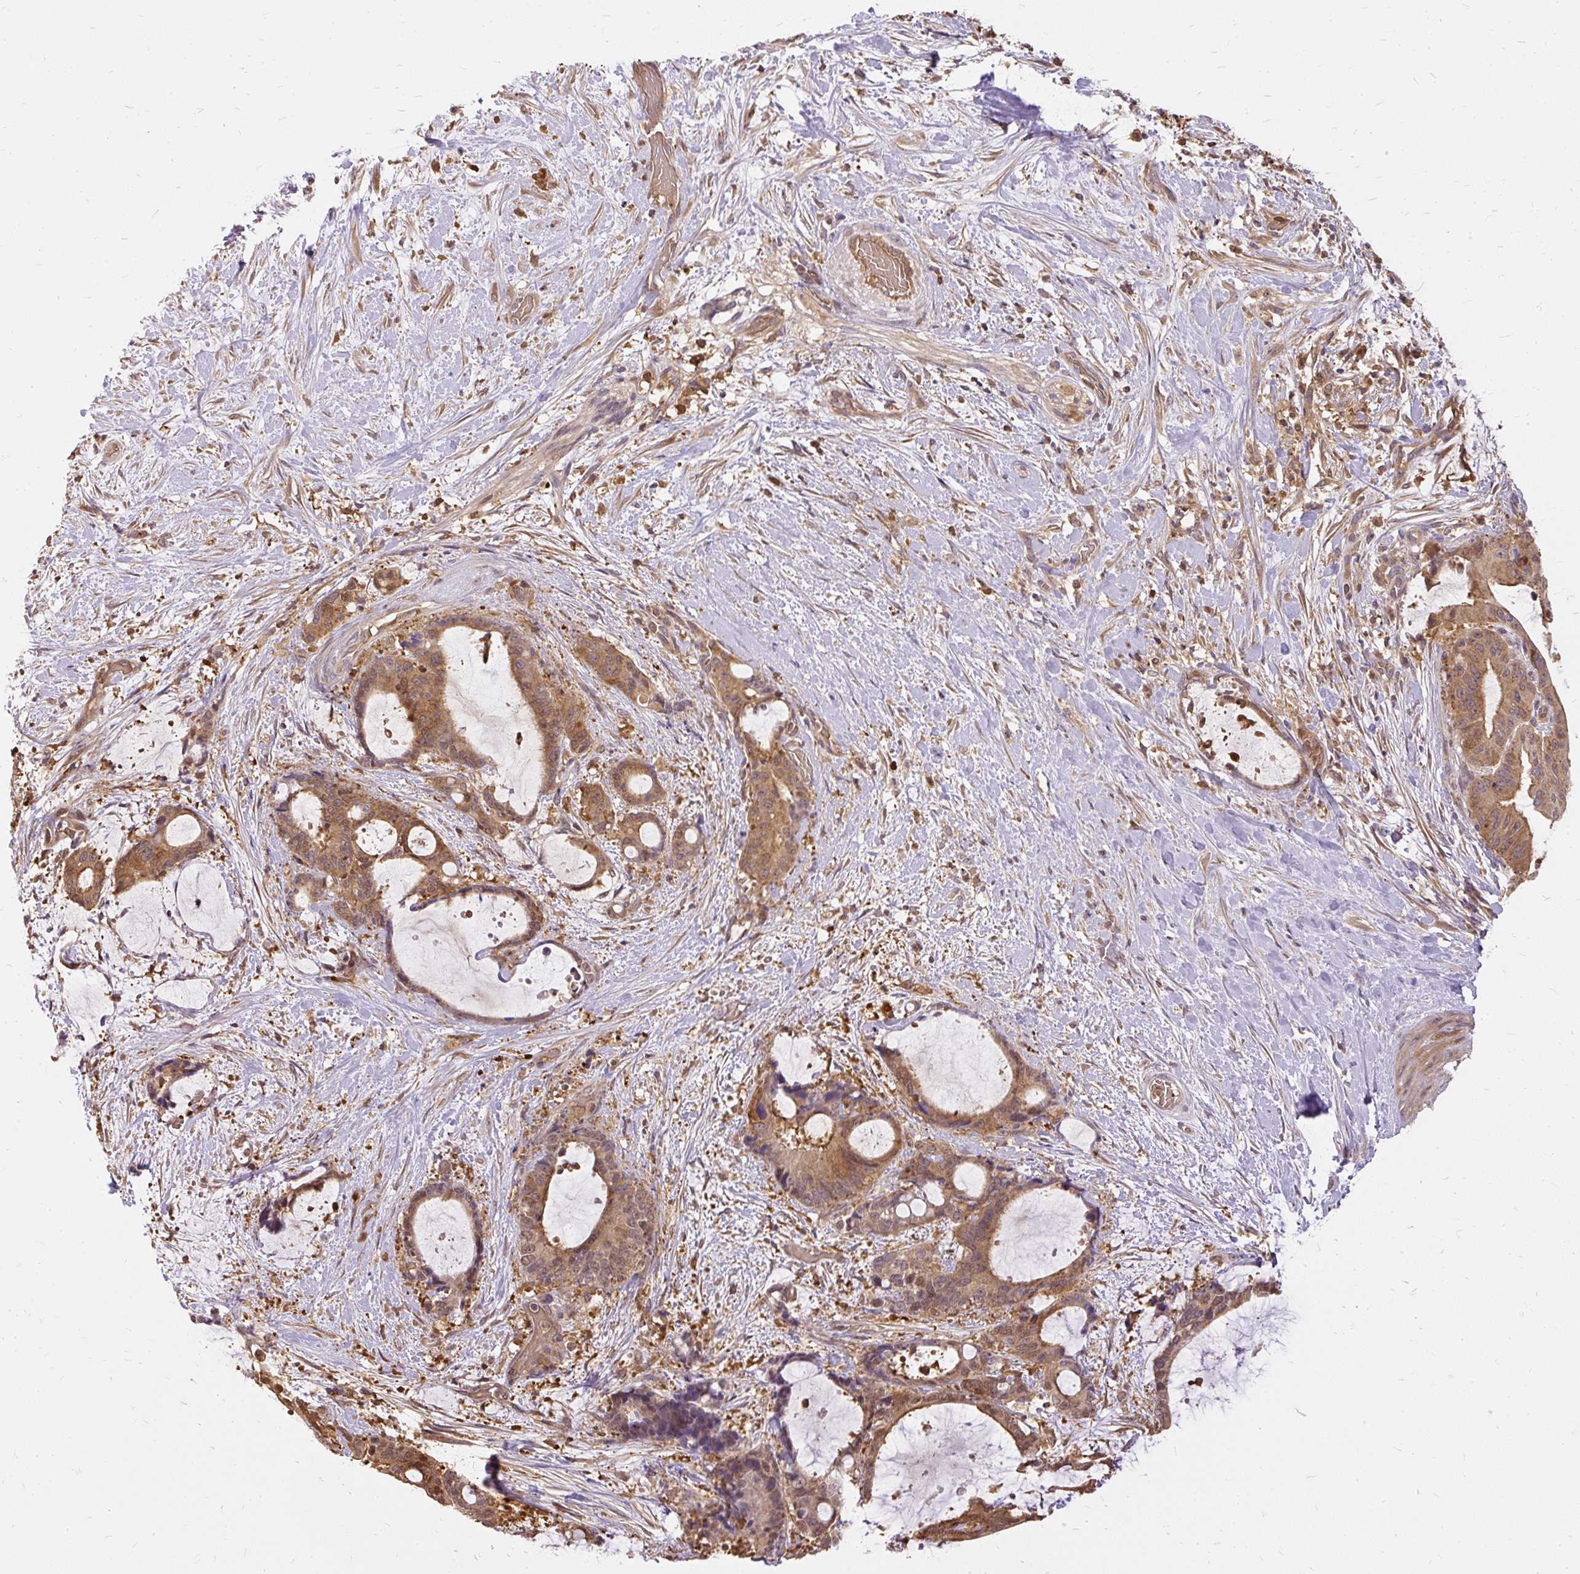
{"staining": {"intensity": "moderate", "quantity": ">75%", "location": "cytoplasmic/membranous"}, "tissue": "liver cancer", "cell_type": "Tumor cells", "image_type": "cancer", "snomed": [{"axis": "morphology", "description": "Normal tissue, NOS"}, {"axis": "morphology", "description": "Cholangiocarcinoma"}, {"axis": "topography", "description": "Liver"}, {"axis": "topography", "description": "Peripheral nerve tissue"}], "caption": "Approximately >75% of tumor cells in liver cancer (cholangiocarcinoma) display moderate cytoplasmic/membranous protein staining as visualized by brown immunohistochemical staining.", "gene": "AP5S1", "patient": {"sex": "female", "age": 73}}